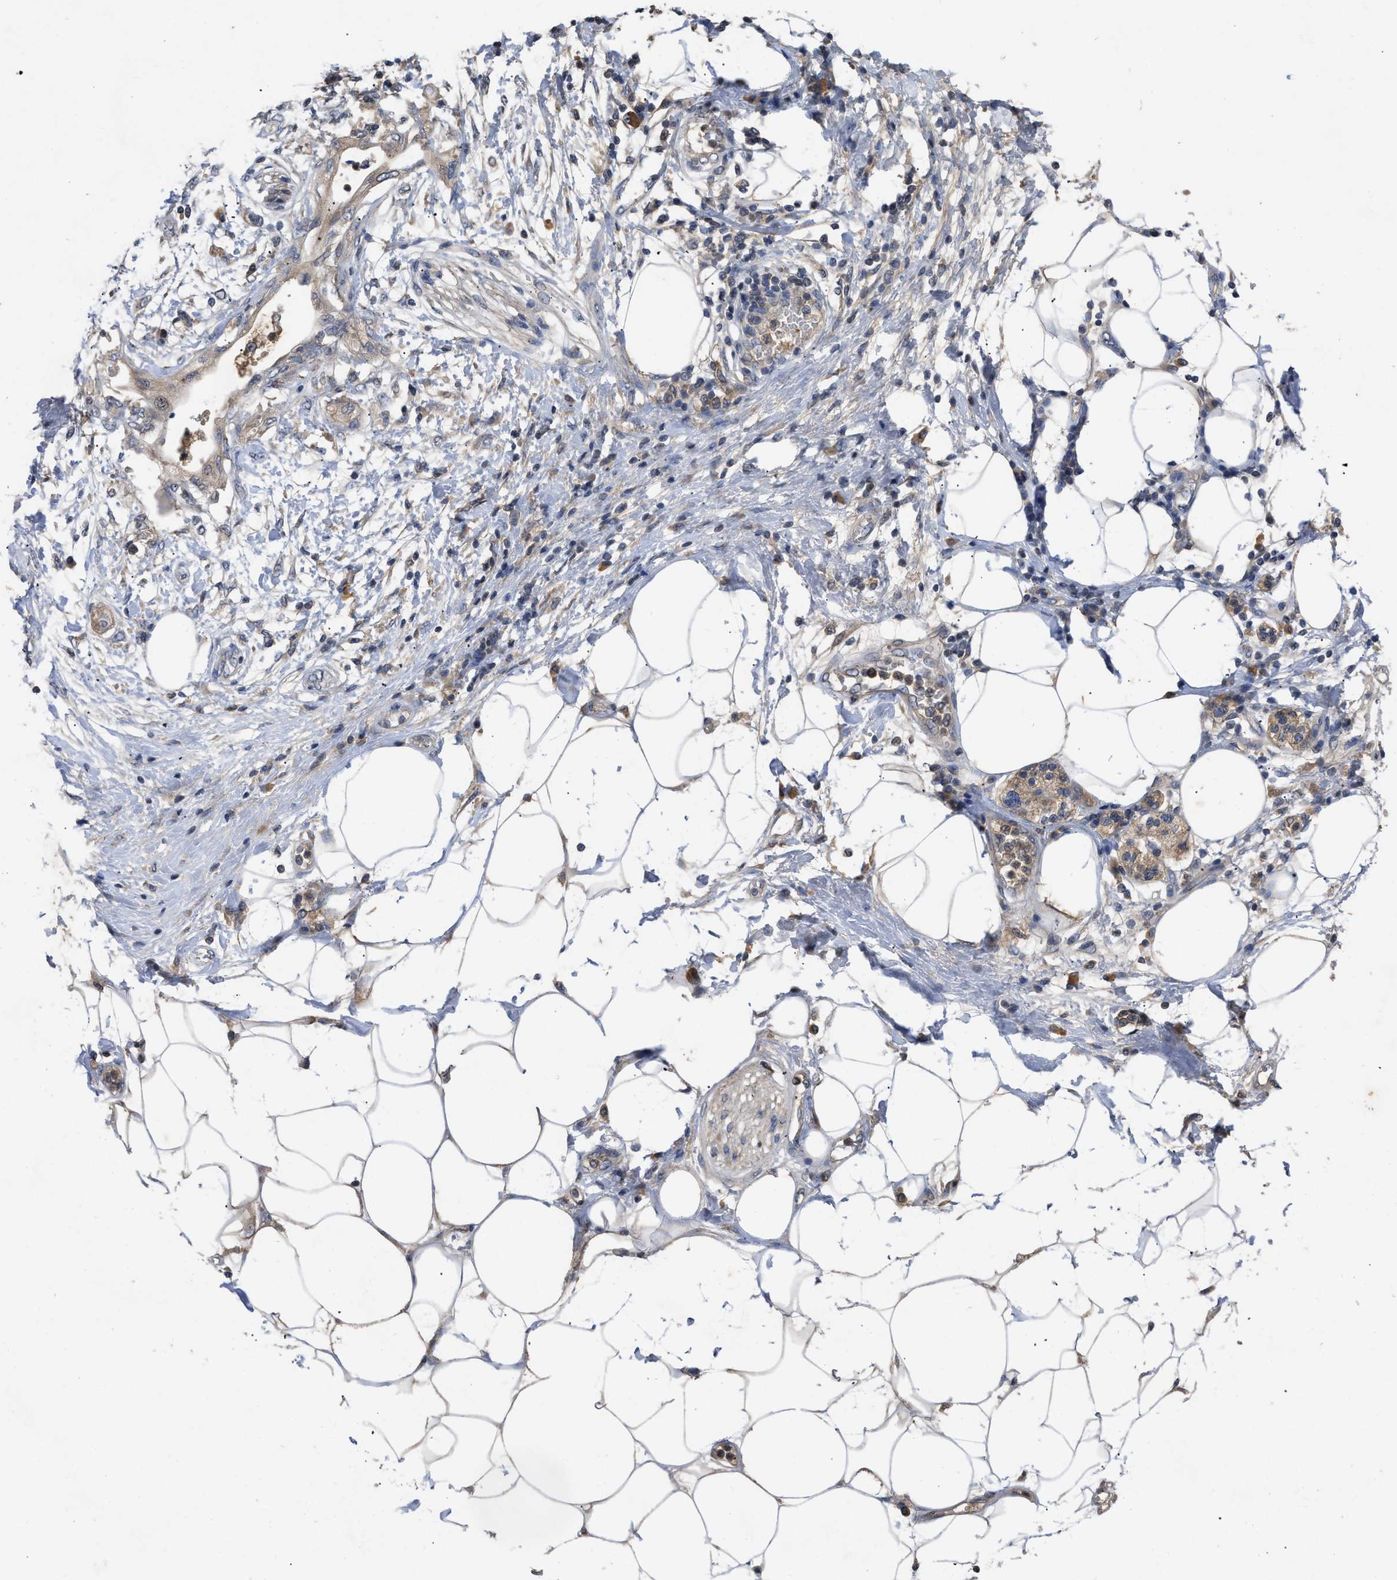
{"staining": {"intensity": "moderate", "quantity": "25%-75%", "location": "cytoplasmic/membranous"}, "tissue": "adipose tissue", "cell_type": "Adipocytes", "image_type": "normal", "snomed": [{"axis": "morphology", "description": "Normal tissue, NOS"}, {"axis": "morphology", "description": "Adenocarcinoma, NOS"}, {"axis": "topography", "description": "Duodenum"}, {"axis": "topography", "description": "Peripheral nerve tissue"}], "caption": "High-power microscopy captured an IHC image of unremarkable adipose tissue, revealing moderate cytoplasmic/membranous positivity in about 25%-75% of adipocytes. The protein of interest is stained brown, and the nuclei are stained in blue (DAB IHC with brightfield microscopy, high magnification).", "gene": "VPS4A", "patient": {"sex": "female", "age": 60}}